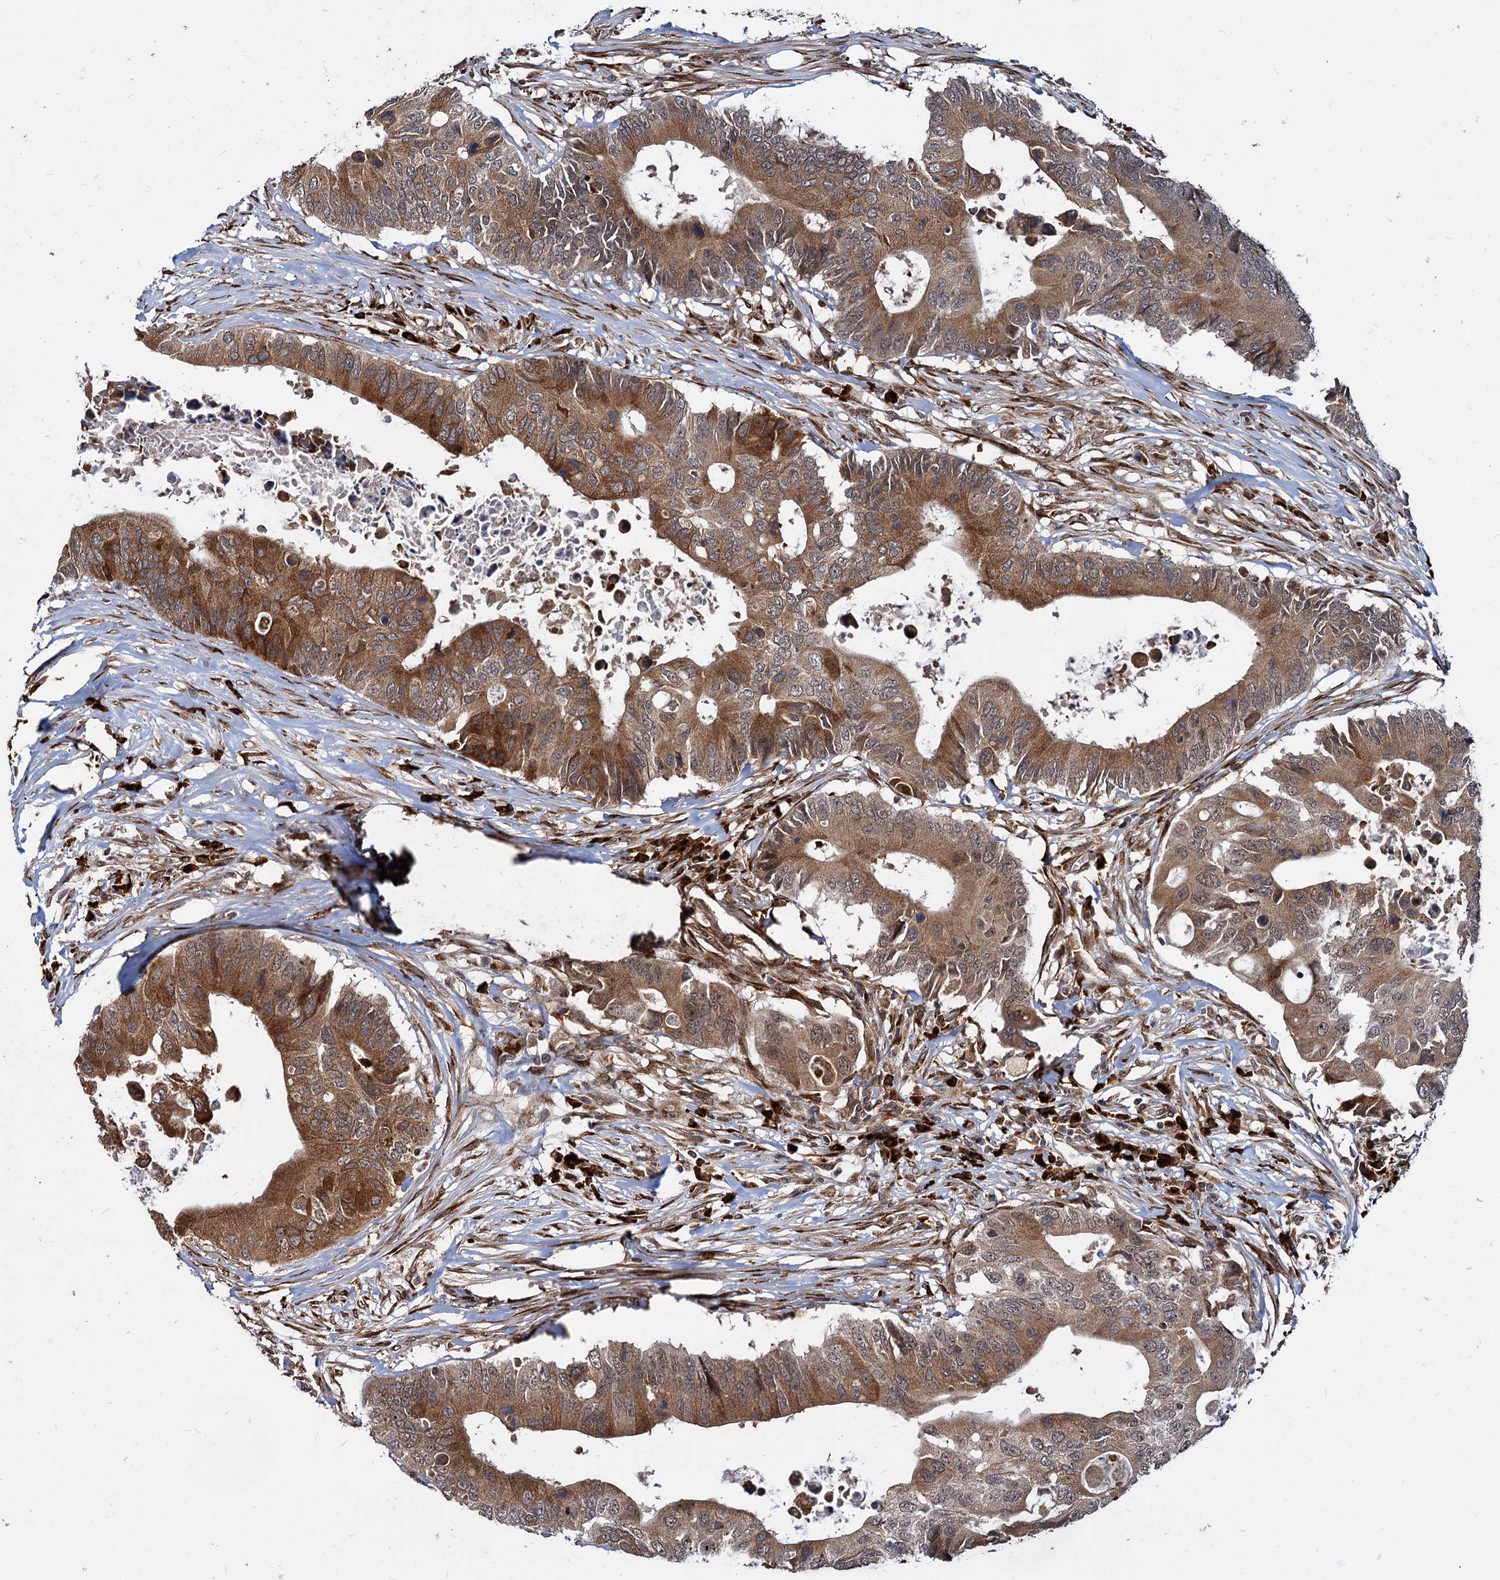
{"staining": {"intensity": "moderate", "quantity": ">75%", "location": "cytoplasmic/membranous"}, "tissue": "colorectal cancer", "cell_type": "Tumor cells", "image_type": "cancer", "snomed": [{"axis": "morphology", "description": "Adenocarcinoma, NOS"}, {"axis": "topography", "description": "Colon"}], "caption": "The immunohistochemical stain shows moderate cytoplasmic/membranous expression in tumor cells of colorectal cancer (adenocarcinoma) tissue.", "gene": "SAAL1", "patient": {"sex": "male", "age": 71}}